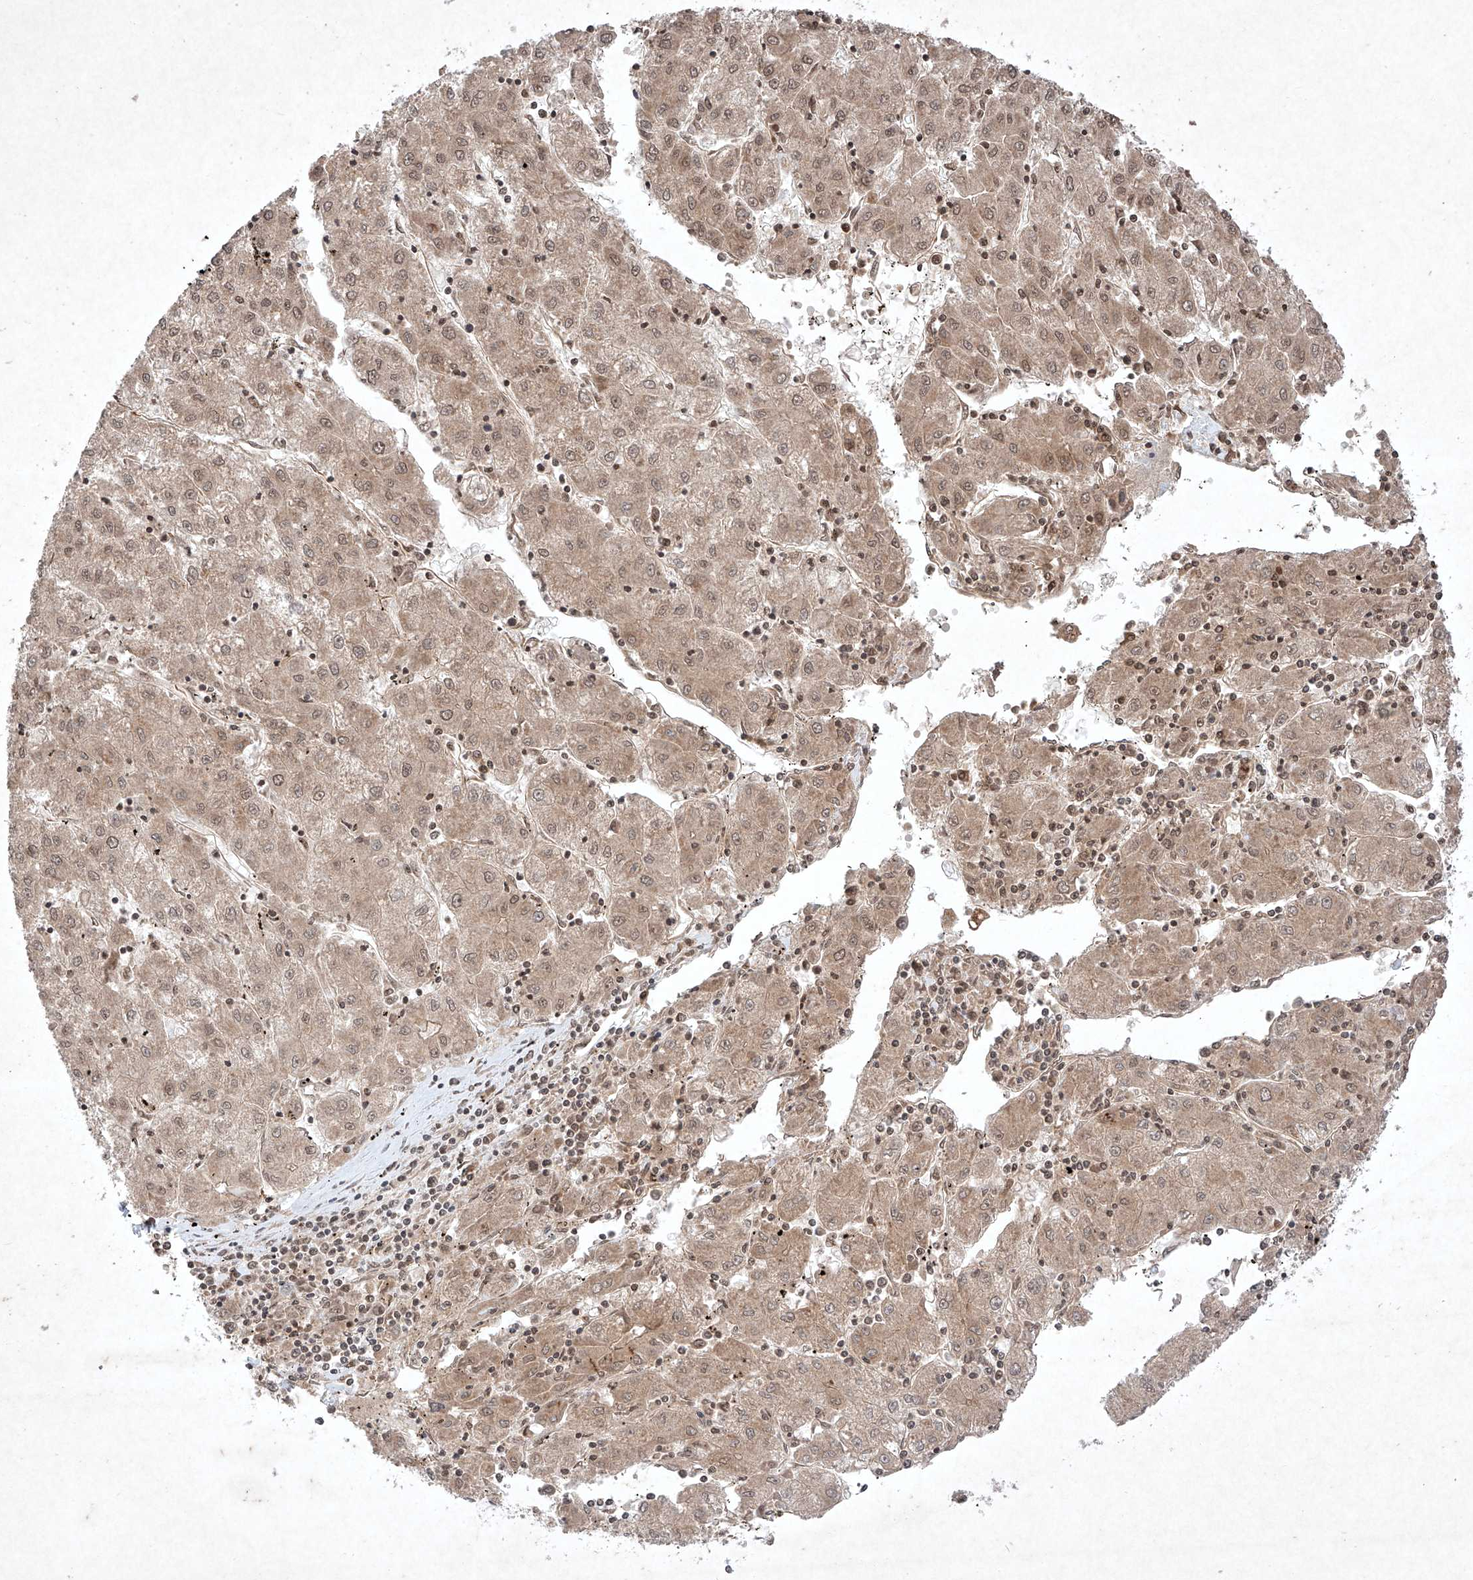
{"staining": {"intensity": "weak", "quantity": ">75%", "location": "cytoplasmic/membranous,nuclear"}, "tissue": "liver cancer", "cell_type": "Tumor cells", "image_type": "cancer", "snomed": [{"axis": "morphology", "description": "Carcinoma, Hepatocellular, NOS"}, {"axis": "topography", "description": "Liver"}], "caption": "Human liver hepatocellular carcinoma stained with a protein marker shows weak staining in tumor cells.", "gene": "RNF31", "patient": {"sex": "male", "age": 72}}